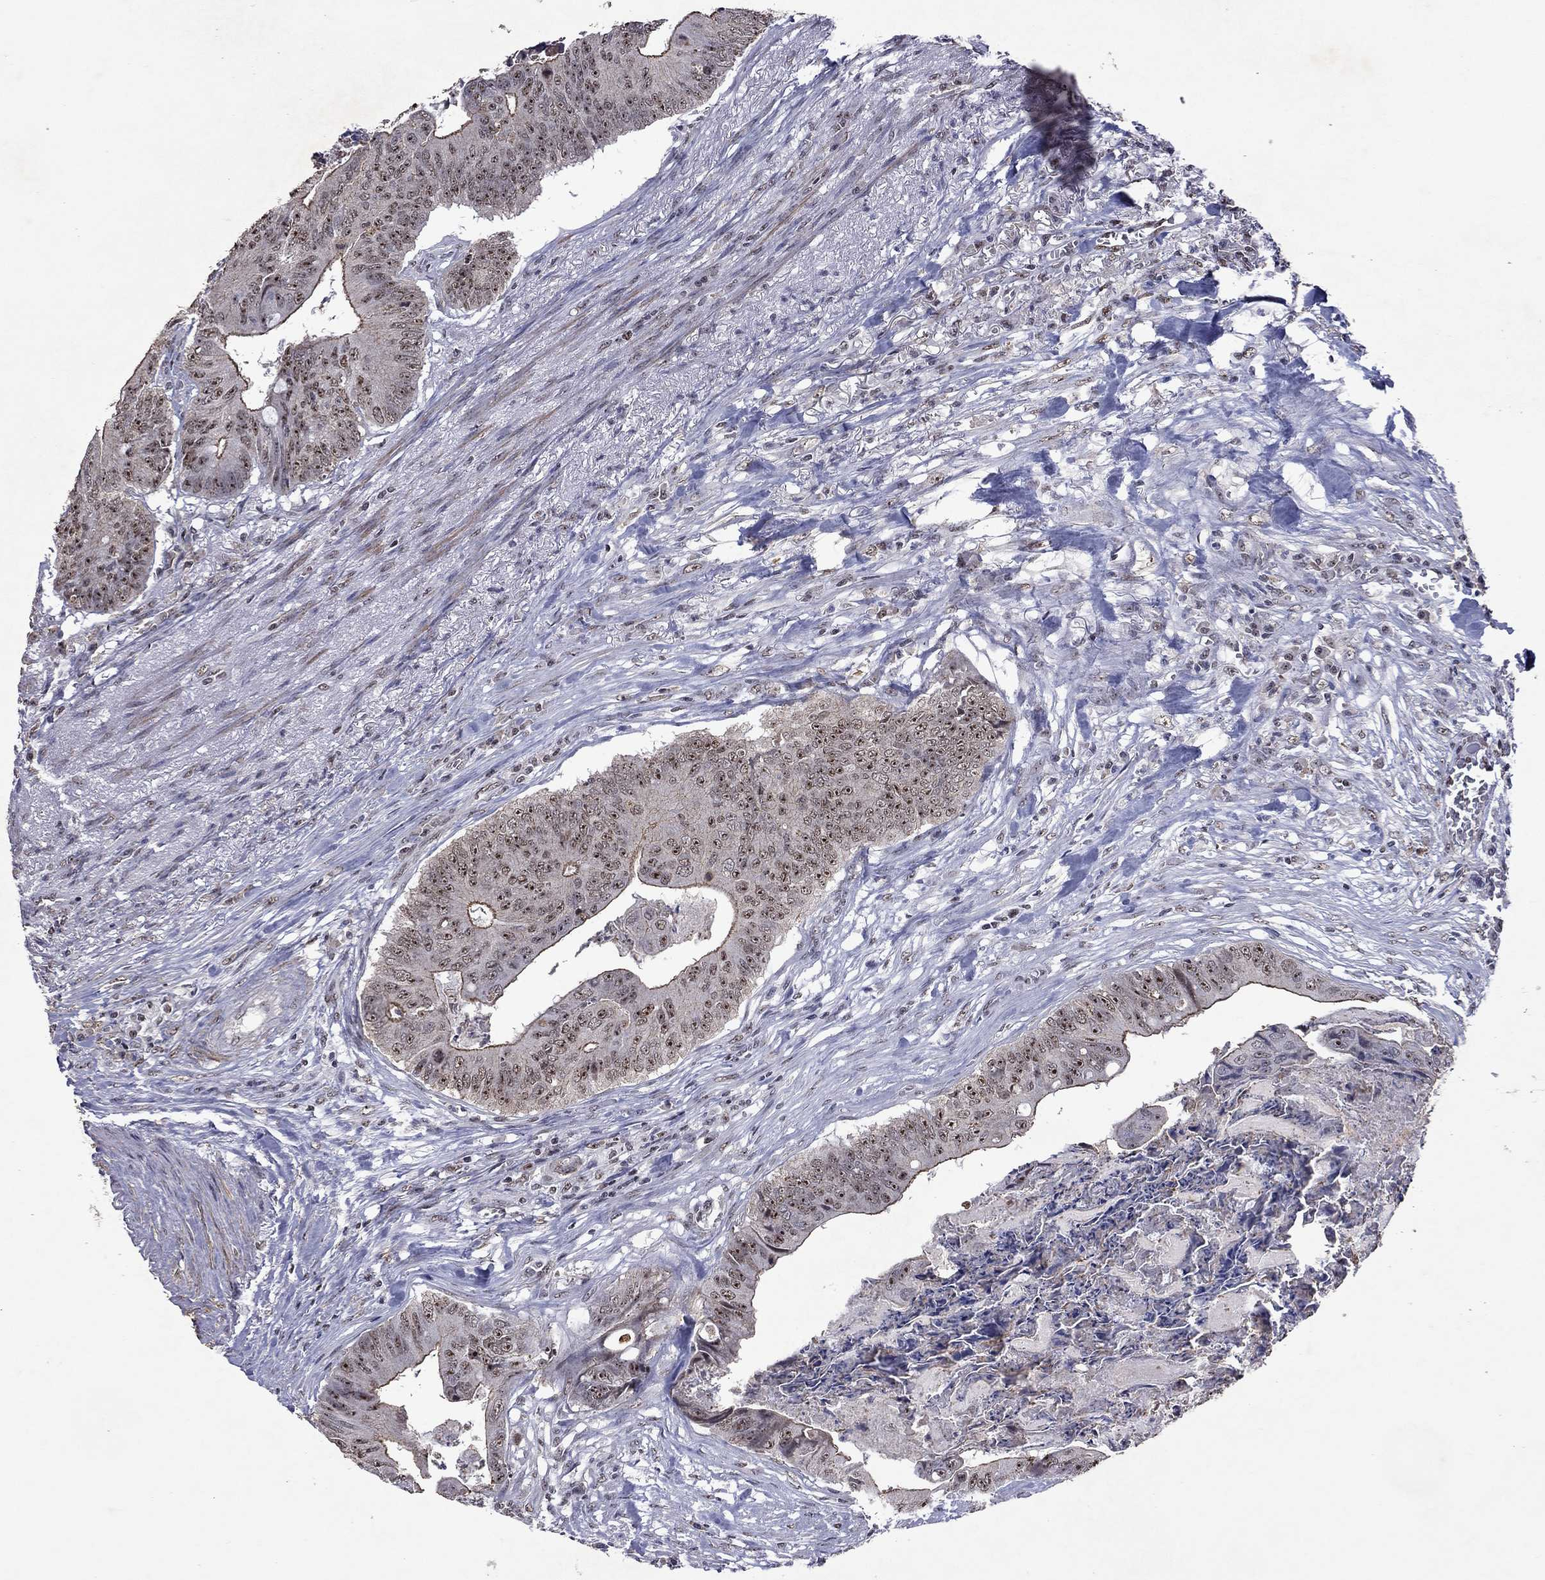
{"staining": {"intensity": "moderate", "quantity": "25%-75%", "location": "cytoplasmic/membranous,nuclear"}, "tissue": "colorectal cancer", "cell_type": "Tumor cells", "image_type": "cancer", "snomed": [{"axis": "morphology", "description": "Adenocarcinoma, NOS"}, {"axis": "topography", "description": "Colon"}], "caption": "This is a photomicrograph of IHC staining of adenocarcinoma (colorectal), which shows moderate positivity in the cytoplasmic/membranous and nuclear of tumor cells.", "gene": "SPOUT1", "patient": {"sex": "male", "age": 84}}